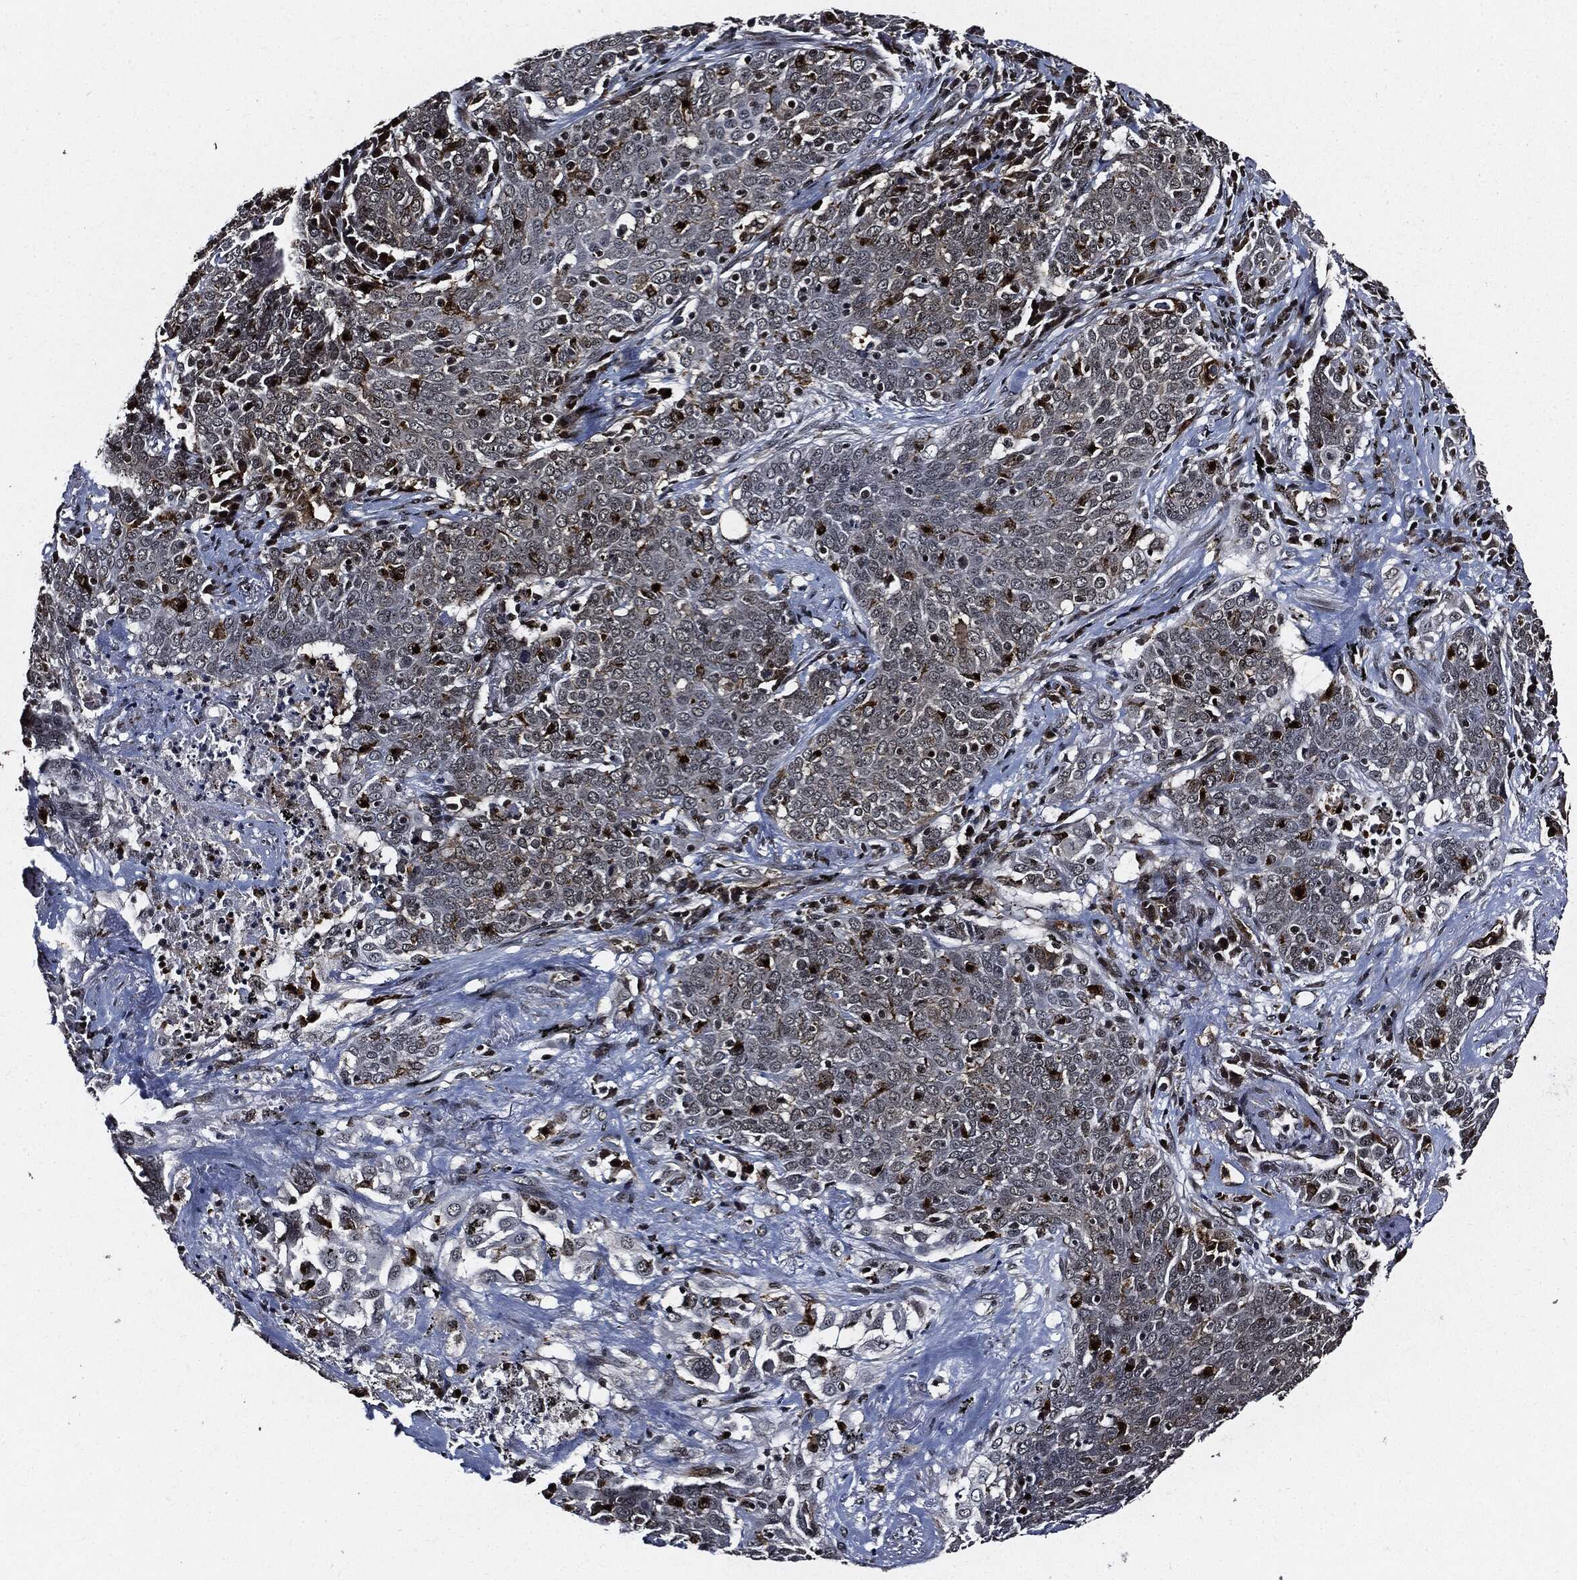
{"staining": {"intensity": "negative", "quantity": "none", "location": "none"}, "tissue": "lung cancer", "cell_type": "Tumor cells", "image_type": "cancer", "snomed": [{"axis": "morphology", "description": "Squamous cell carcinoma, NOS"}, {"axis": "topography", "description": "Lung"}], "caption": "Immunohistochemistry (IHC) micrograph of squamous cell carcinoma (lung) stained for a protein (brown), which exhibits no expression in tumor cells.", "gene": "SUGT1", "patient": {"sex": "male", "age": 82}}